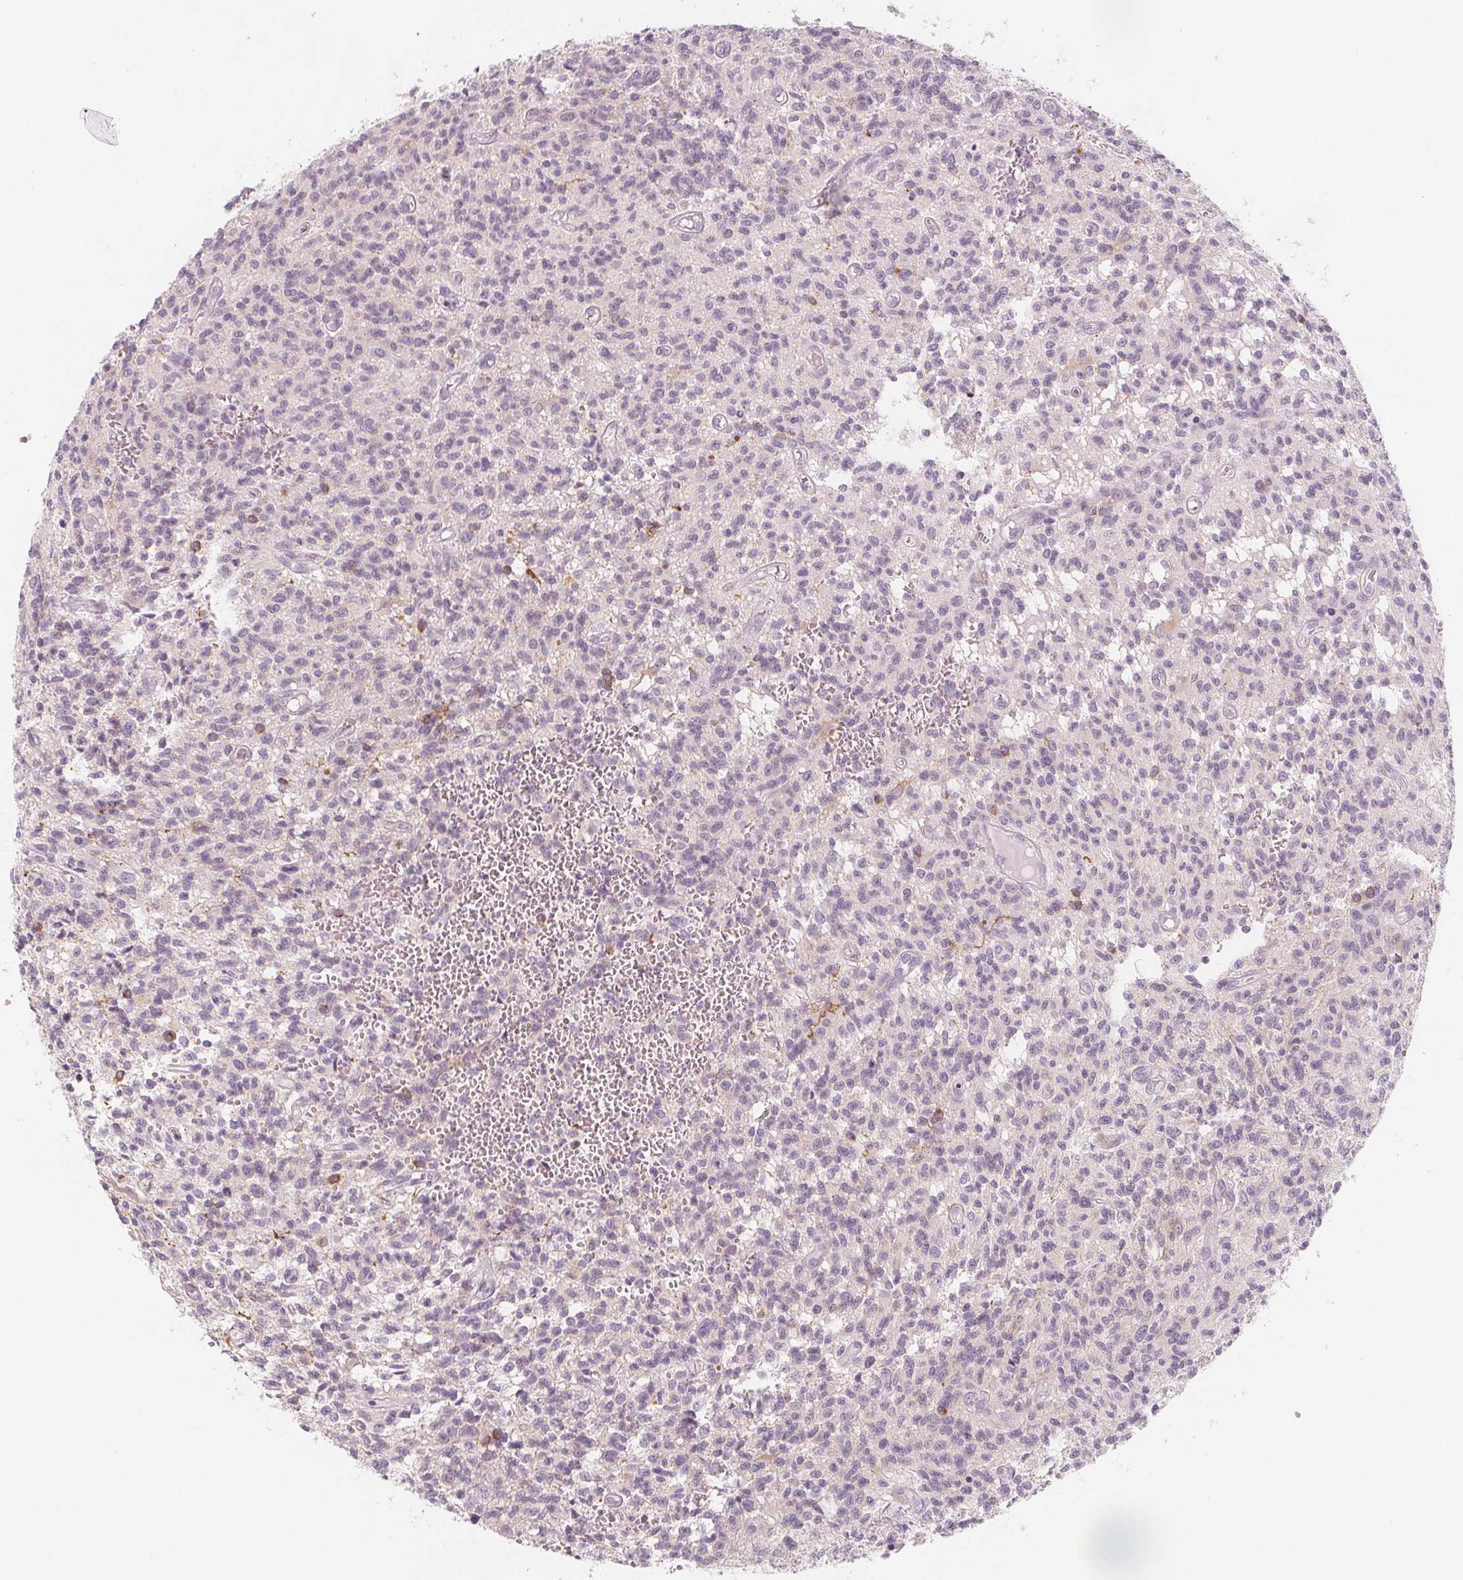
{"staining": {"intensity": "negative", "quantity": "none", "location": "none"}, "tissue": "glioma", "cell_type": "Tumor cells", "image_type": "cancer", "snomed": [{"axis": "morphology", "description": "Glioma, malignant, Low grade"}, {"axis": "topography", "description": "Brain"}], "caption": "A high-resolution histopathology image shows IHC staining of glioma, which reveals no significant staining in tumor cells.", "gene": "MAP1A", "patient": {"sex": "male", "age": 64}}